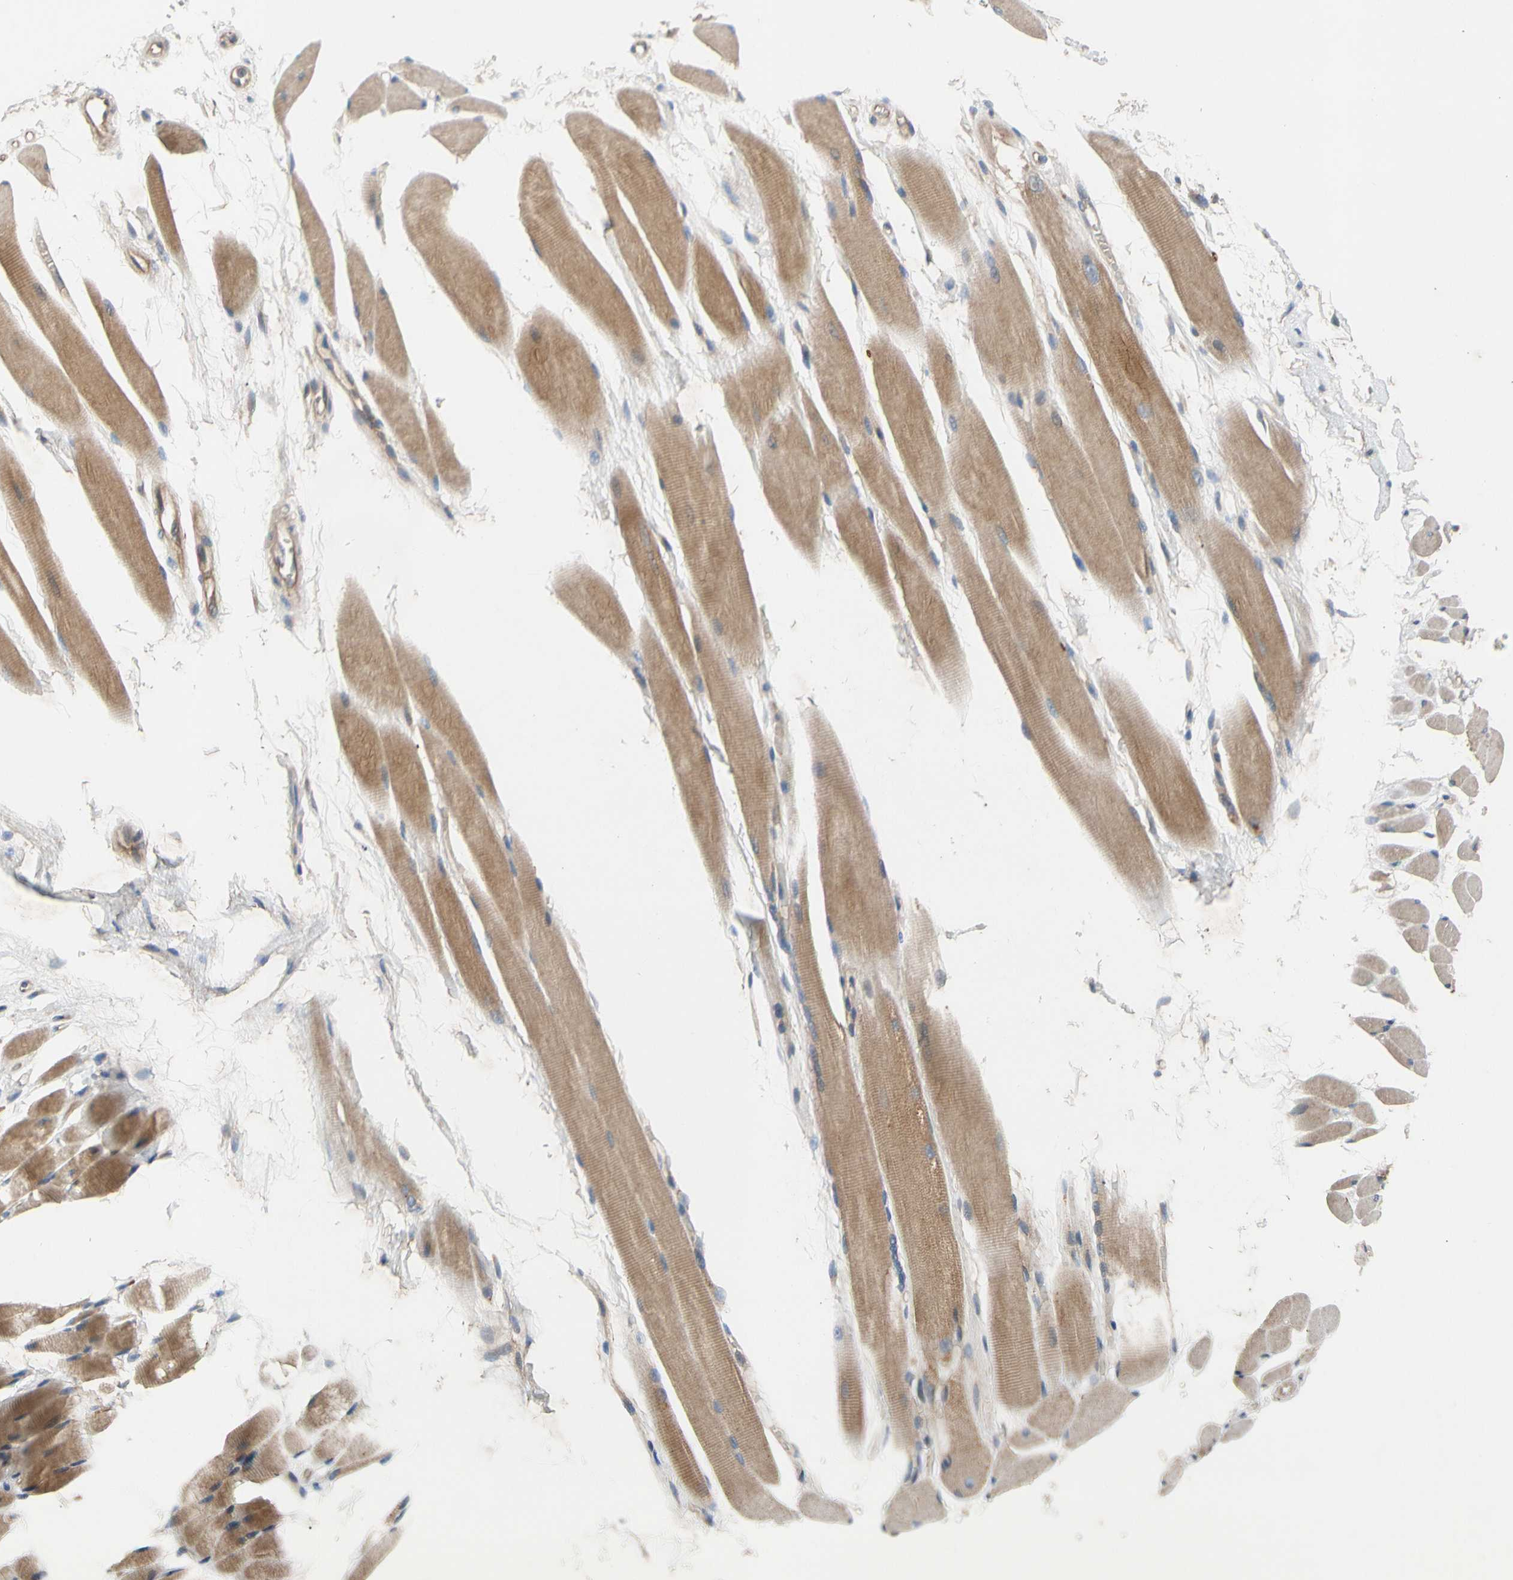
{"staining": {"intensity": "moderate", "quantity": ">75%", "location": "cytoplasmic/membranous"}, "tissue": "skeletal muscle", "cell_type": "Myocytes", "image_type": "normal", "snomed": [{"axis": "morphology", "description": "Normal tissue, NOS"}, {"axis": "topography", "description": "Skeletal muscle"}, {"axis": "topography", "description": "Oral tissue"}, {"axis": "topography", "description": "Peripheral nerve tissue"}], "caption": "Immunohistochemical staining of unremarkable human skeletal muscle displays moderate cytoplasmic/membranous protein staining in about >75% of myocytes. The staining was performed using DAB (3,3'-diaminobenzidine), with brown indicating positive protein expression. Nuclei are stained blue with hematoxylin.", "gene": "MBTPS2", "patient": {"sex": "female", "age": 84}}